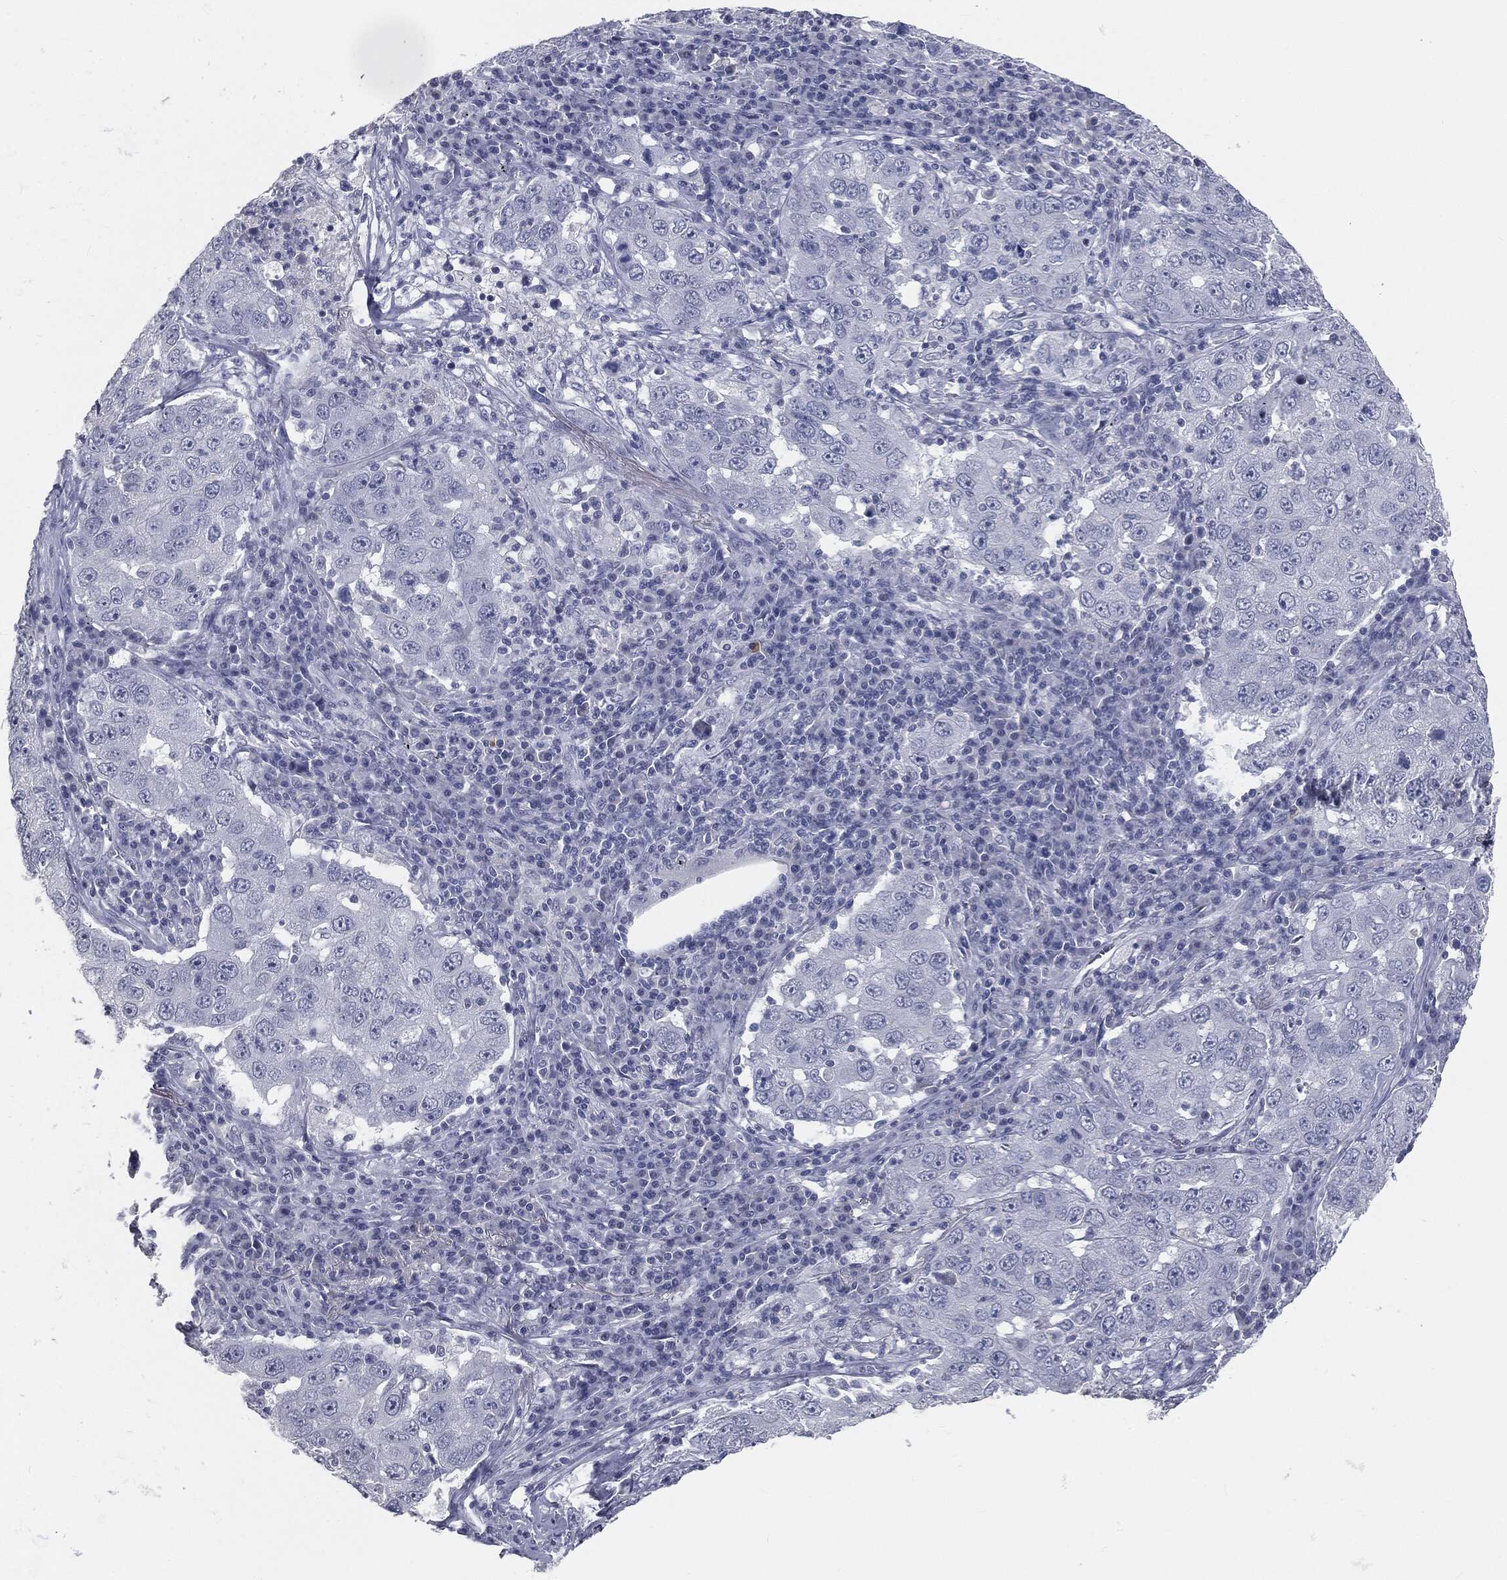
{"staining": {"intensity": "negative", "quantity": "none", "location": "none"}, "tissue": "lung cancer", "cell_type": "Tumor cells", "image_type": "cancer", "snomed": [{"axis": "morphology", "description": "Adenocarcinoma, NOS"}, {"axis": "topography", "description": "Lung"}], "caption": "An image of lung adenocarcinoma stained for a protein demonstrates no brown staining in tumor cells.", "gene": "PRAME", "patient": {"sex": "male", "age": 73}}